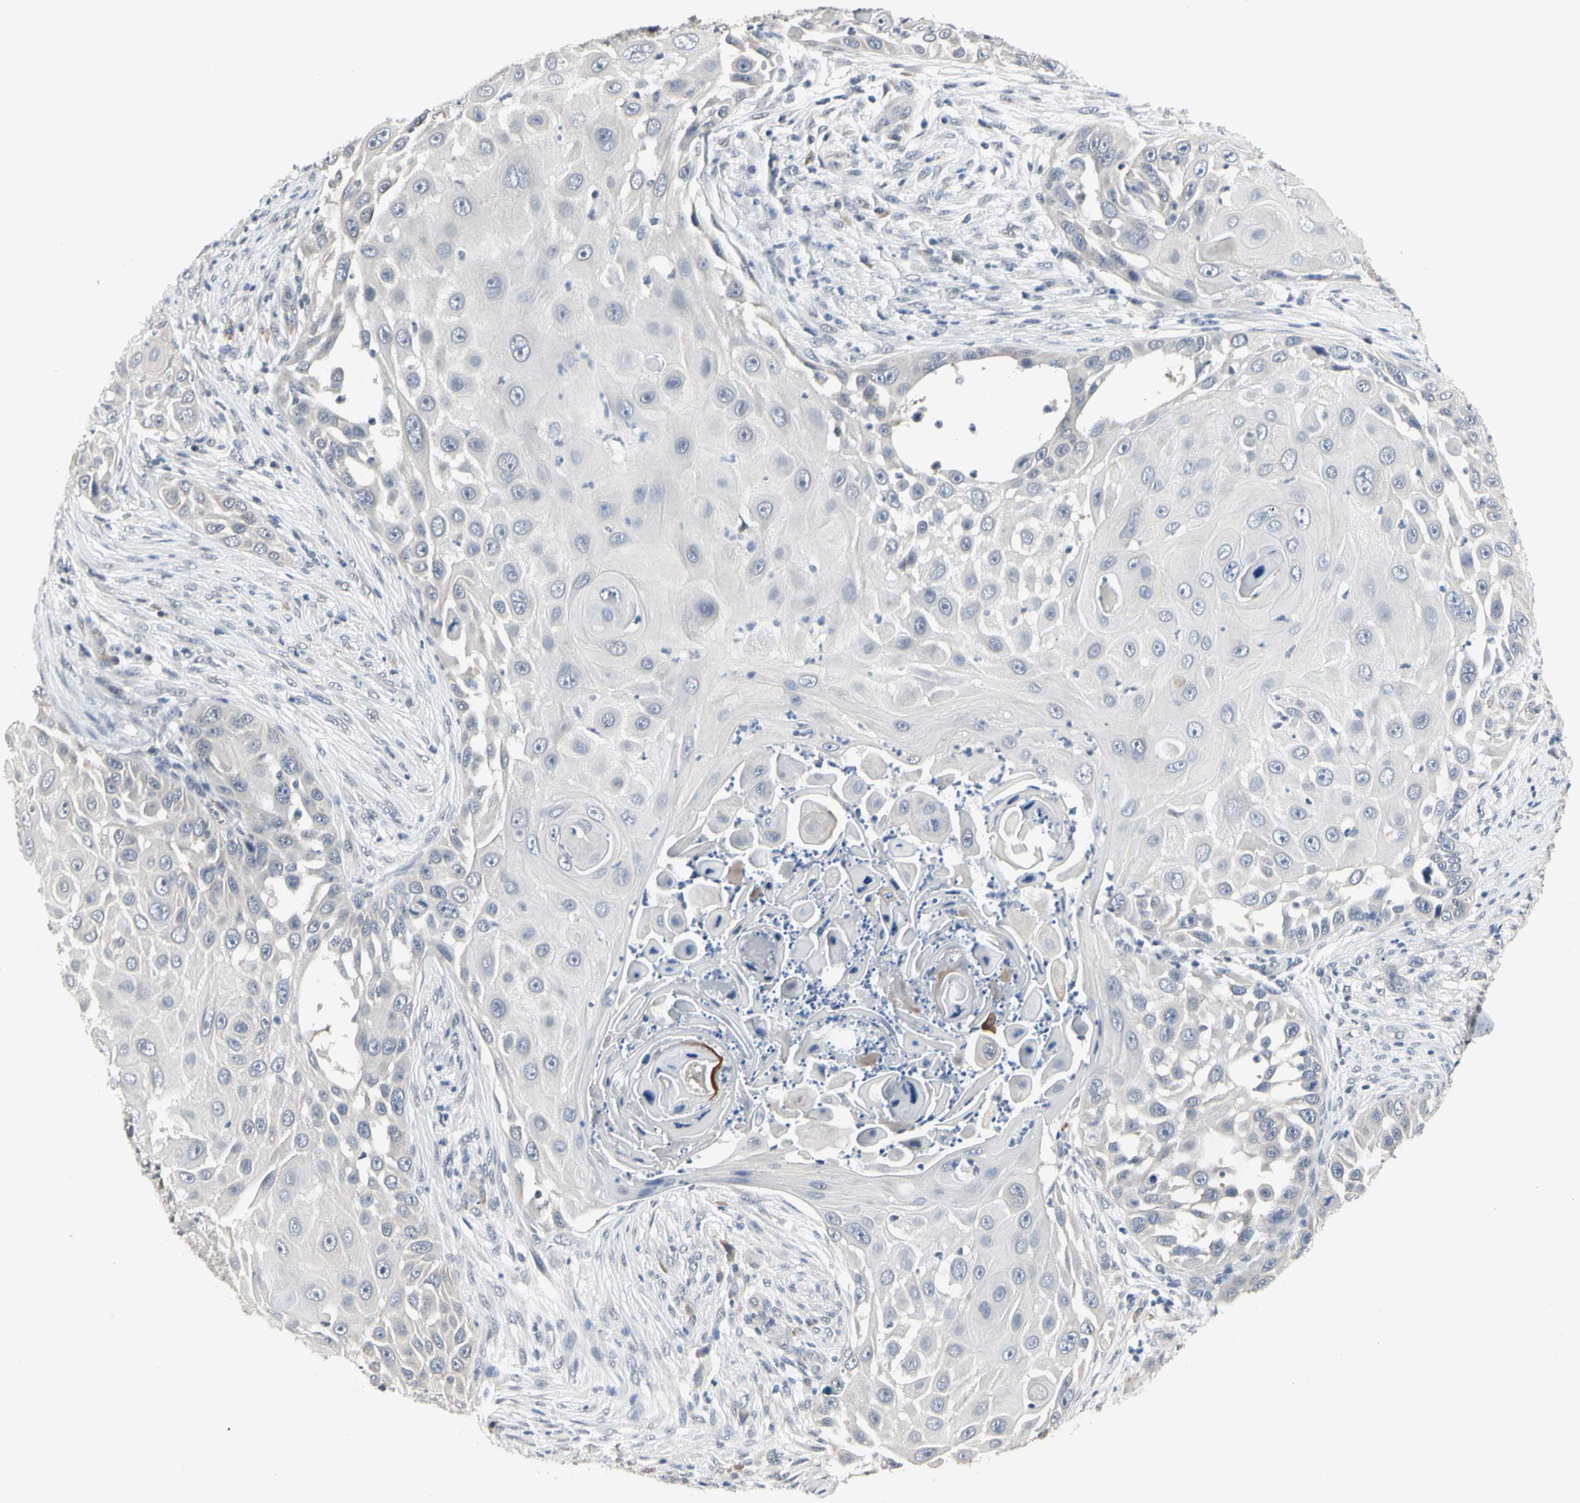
{"staining": {"intensity": "negative", "quantity": "none", "location": "none"}, "tissue": "skin cancer", "cell_type": "Tumor cells", "image_type": "cancer", "snomed": [{"axis": "morphology", "description": "Squamous cell carcinoma, NOS"}, {"axis": "topography", "description": "Skin"}], "caption": "A histopathology image of human skin cancer is negative for staining in tumor cells.", "gene": "GREM1", "patient": {"sex": "female", "age": 44}}